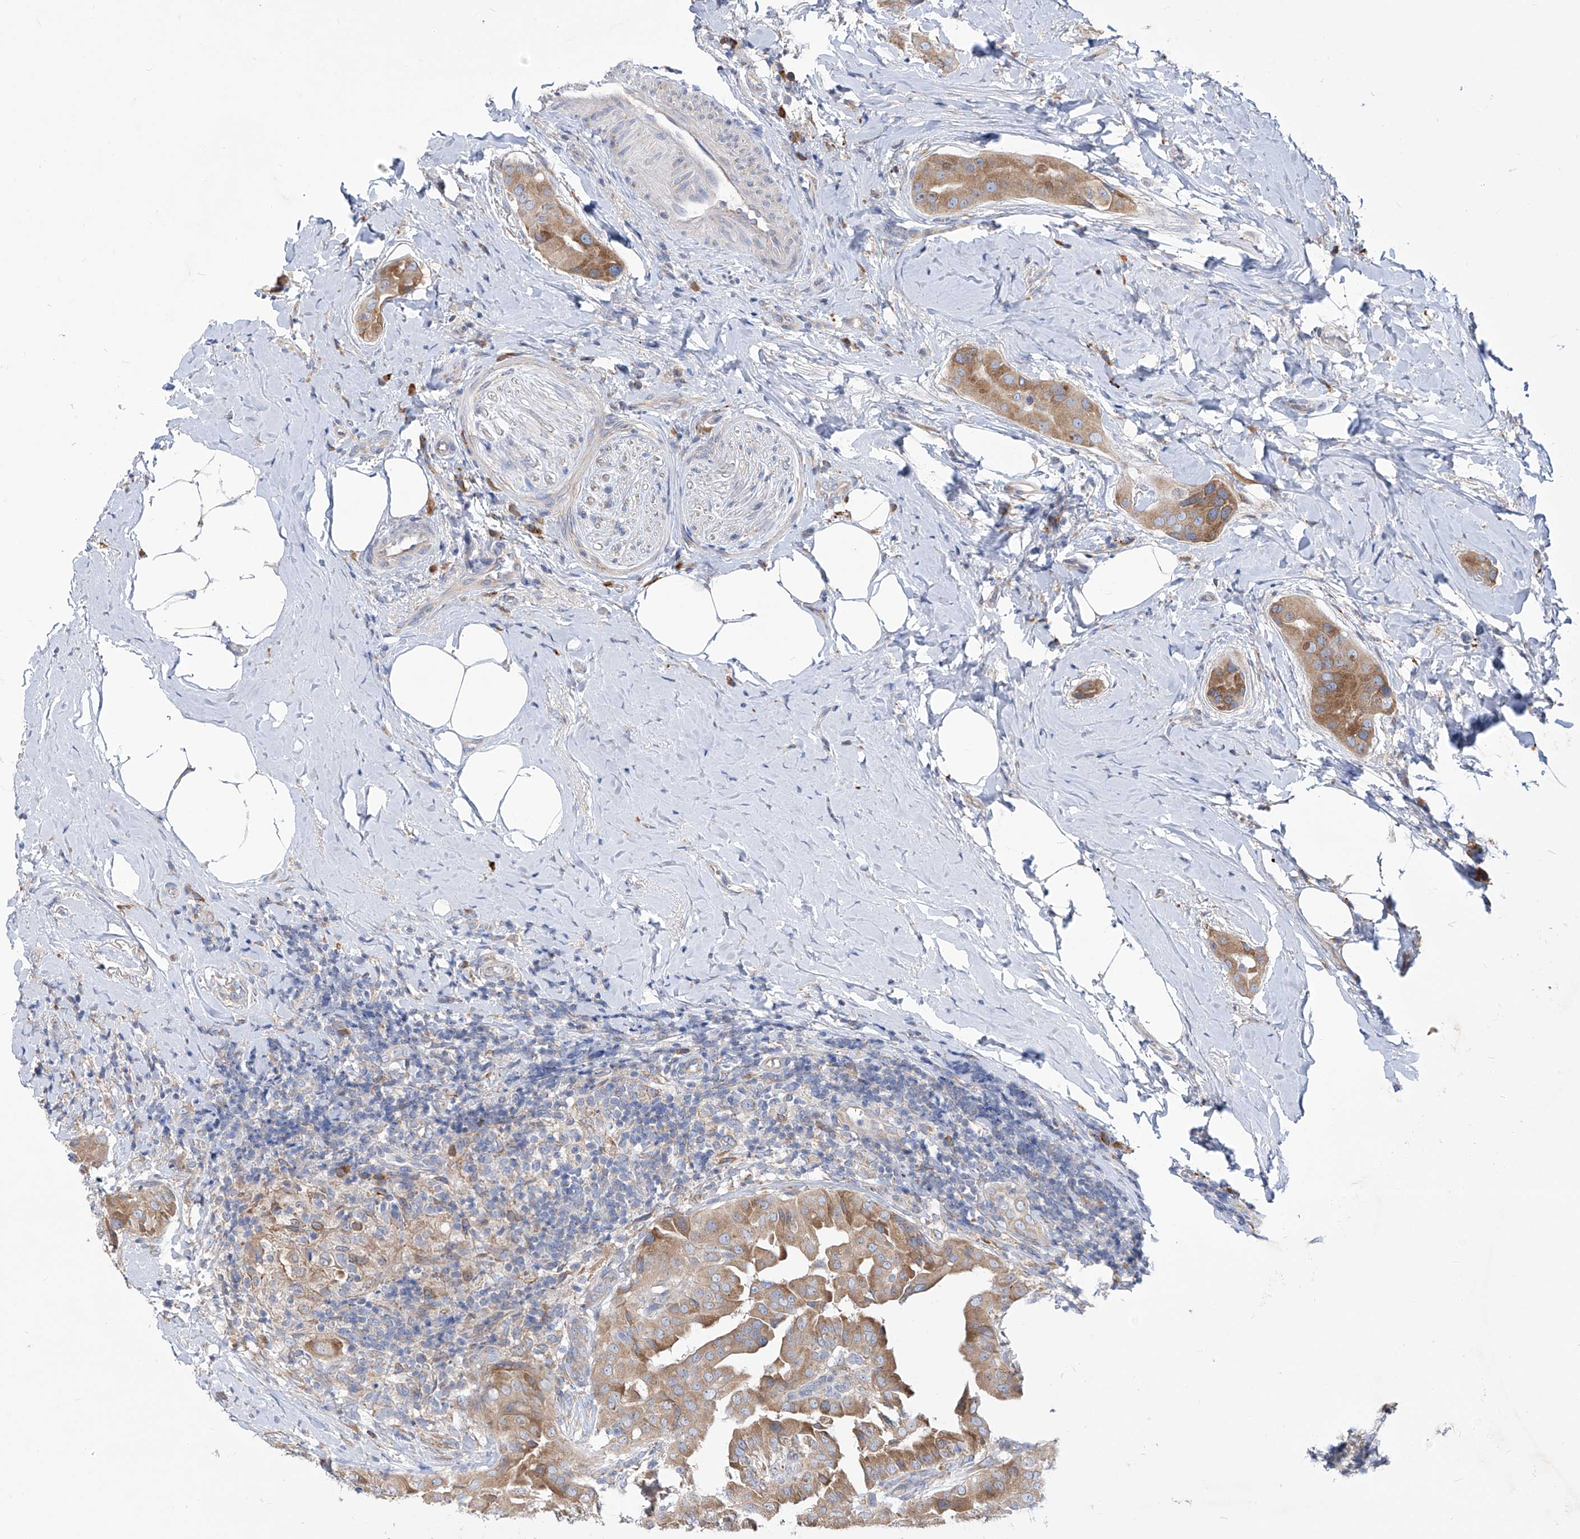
{"staining": {"intensity": "moderate", "quantity": ">75%", "location": "cytoplasmic/membranous"}, "tissue": "thyroid cancer", "cell_type": "Tumor cells", "image_type": "cancer", "snomed": [{"axis": "morphology", "description": "Papillary adenocarcinoma, NOS"}, {"axis": "topography", "description": "Thyroid gland"}], "caption": "Papillary adenocarcinoma (thyroid) stained with DAB immunohistochemistry shows medium levels of moderate cytoplasmic/membranous positivity in approximately >75% of tumor cells. (Brightfield microscopy of DAB IHC at high magnification).", "gene": "UFL1", "patient": {"sex": "male", "age": 33}}